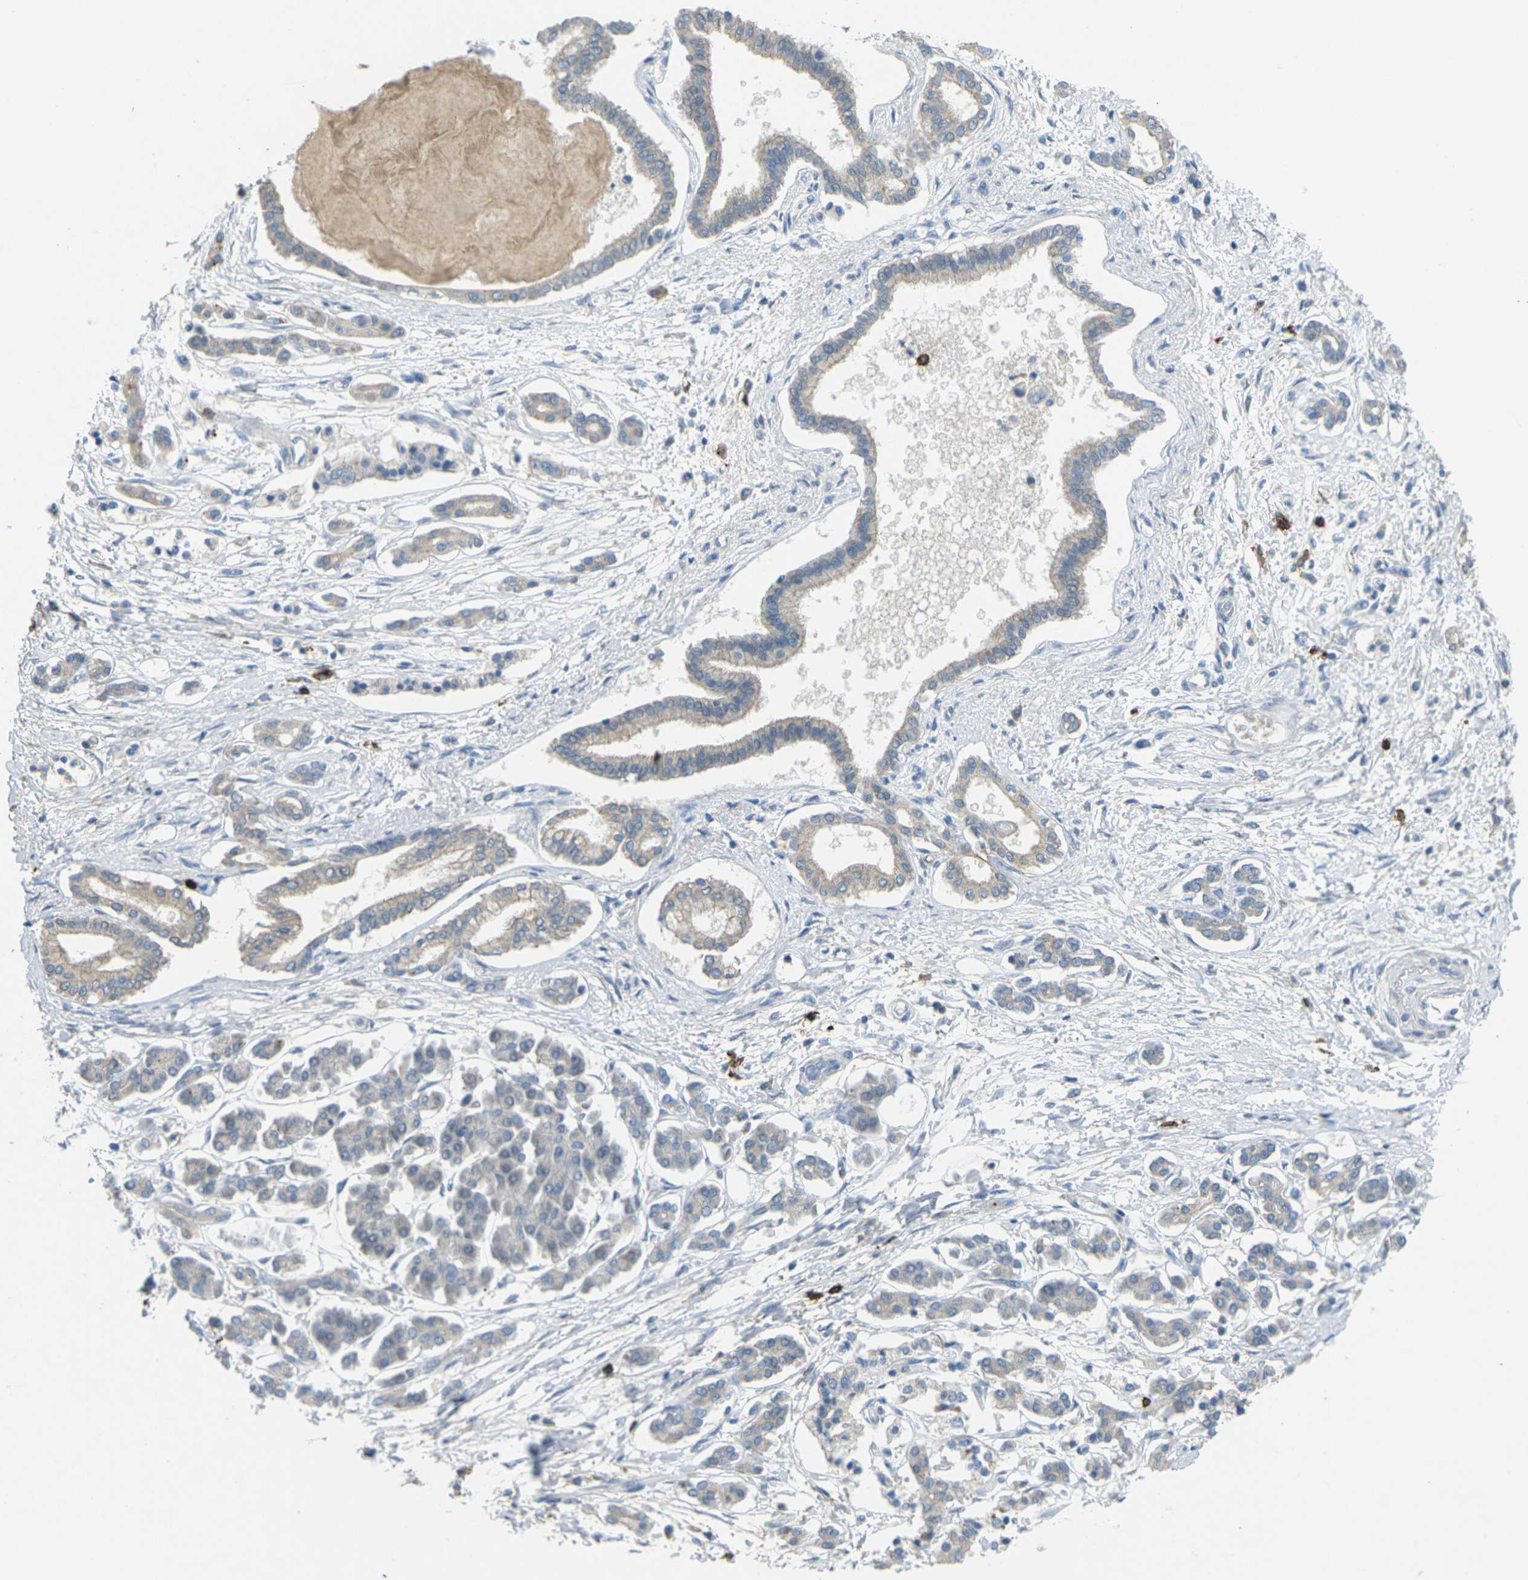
{"staining": {"intensity": "negative", "quantity": "none", "location": "none"}, "tissue": "pancreatic cancer", "cell_type": "Tumor cells", "image_type": "cancer", "snomed": [{"axis": "morphology", "description": "Adenocarcinoma, NOS"}, {"axis": "topography", "description": "Pancreas"}], "caption": "Adenocarcinoma (pancreatic) stained for a protein using IHC exhibits no positivity tumor cells.", "gene": "CD19", "patient": {"sex": "male", "age": 56}}